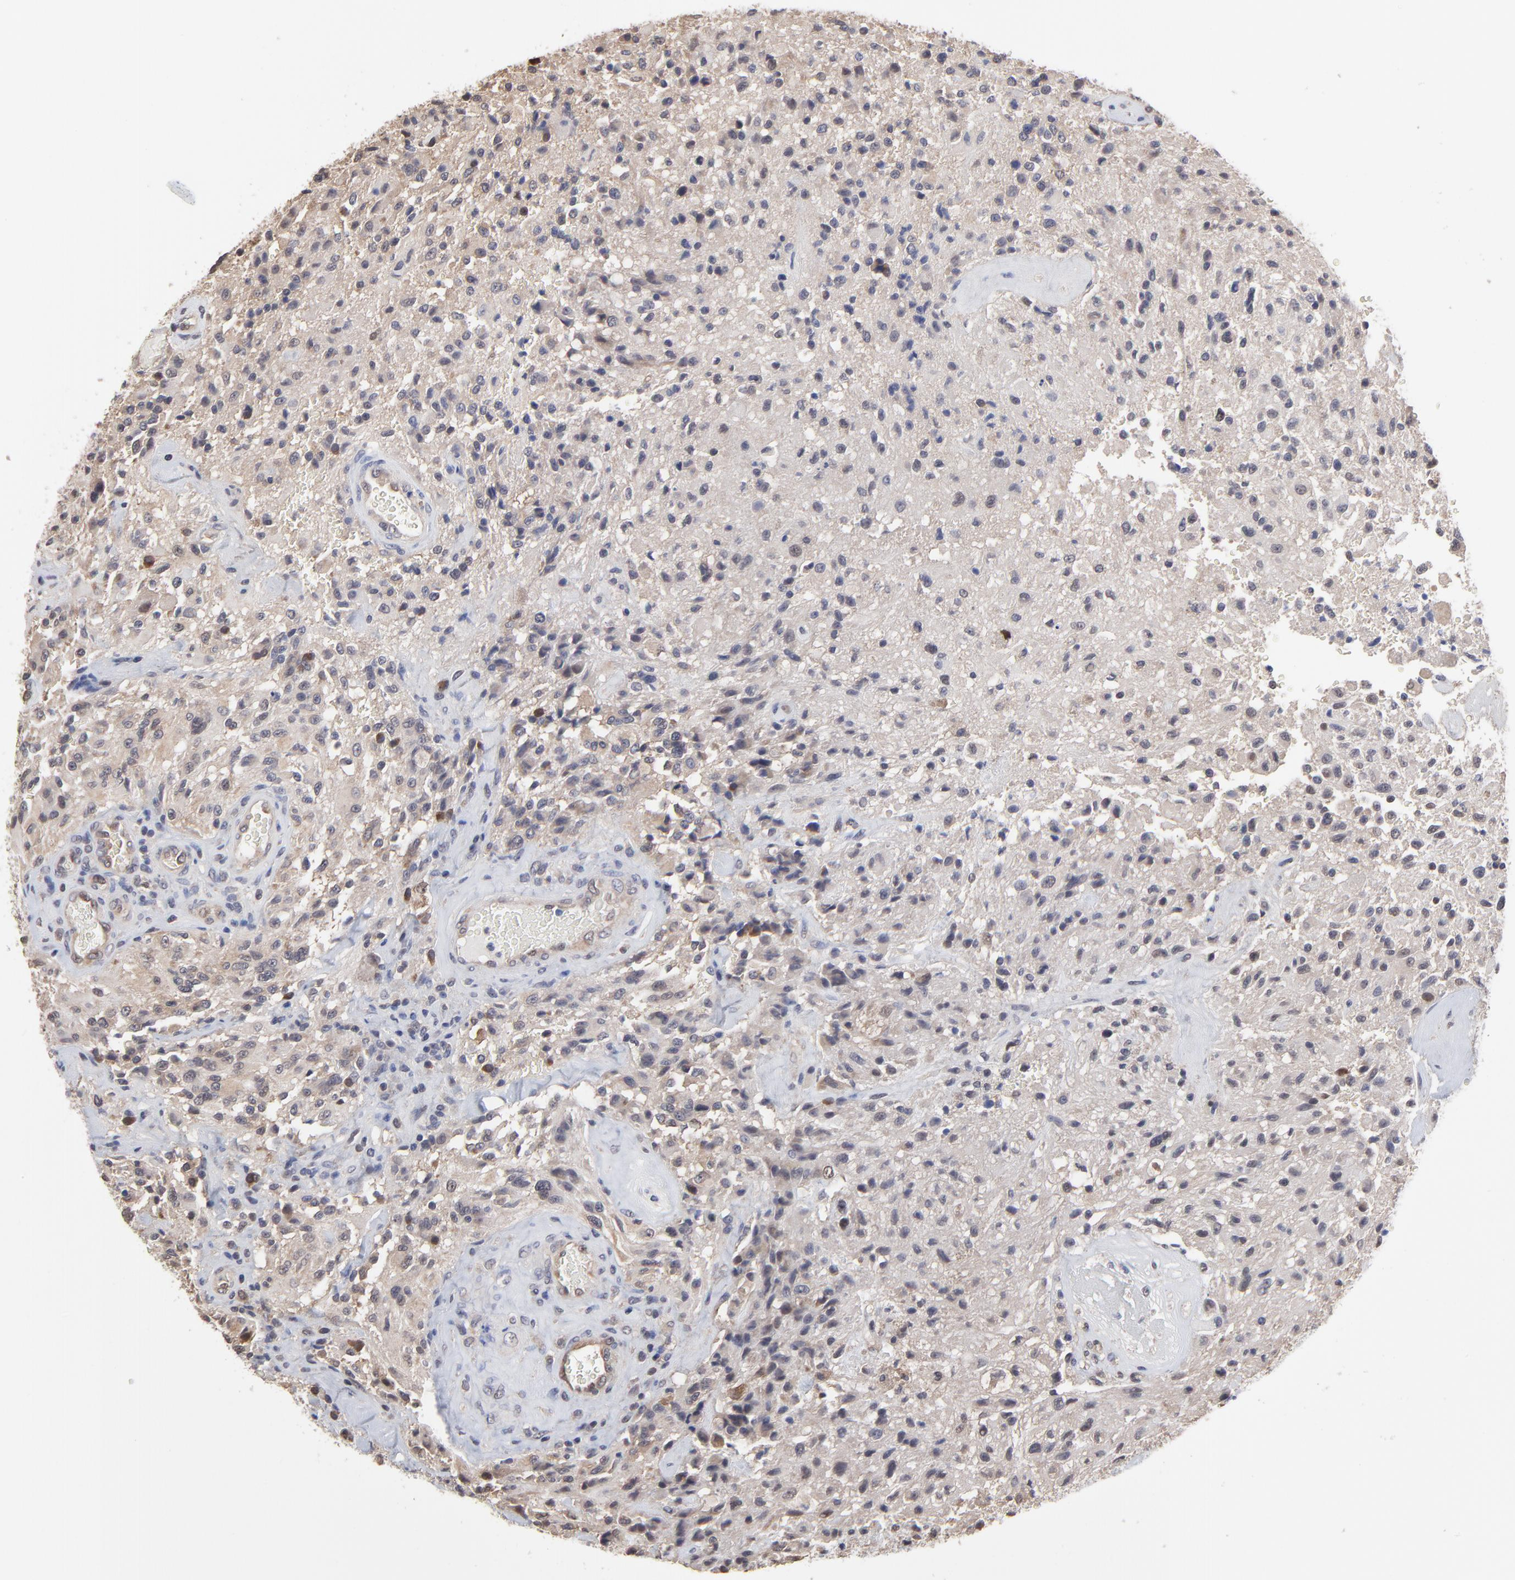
{"staining": {"intensity": "weak", "quantity": ">75%", "location": "cytoplasmic/membranous"}, "tissue": "glioma", "cell_type": "Tumor cells", "image_type": "cancer", "snomed": [{"axis": "morphology", "description": "Normal tissue, NOS"}, {"axis": "morphology", "description": "Glioma, malignant, High grade"}, {"axis": "topography", "description": "Cerebral cortex"}], "caption": "Weak cytoplasmic/membranous positivity for a protein is identified in about >75% of tumor cells of glioma using IHC.", "gene": "CCT2", "patient": {"sex": "male", "age": 56}}